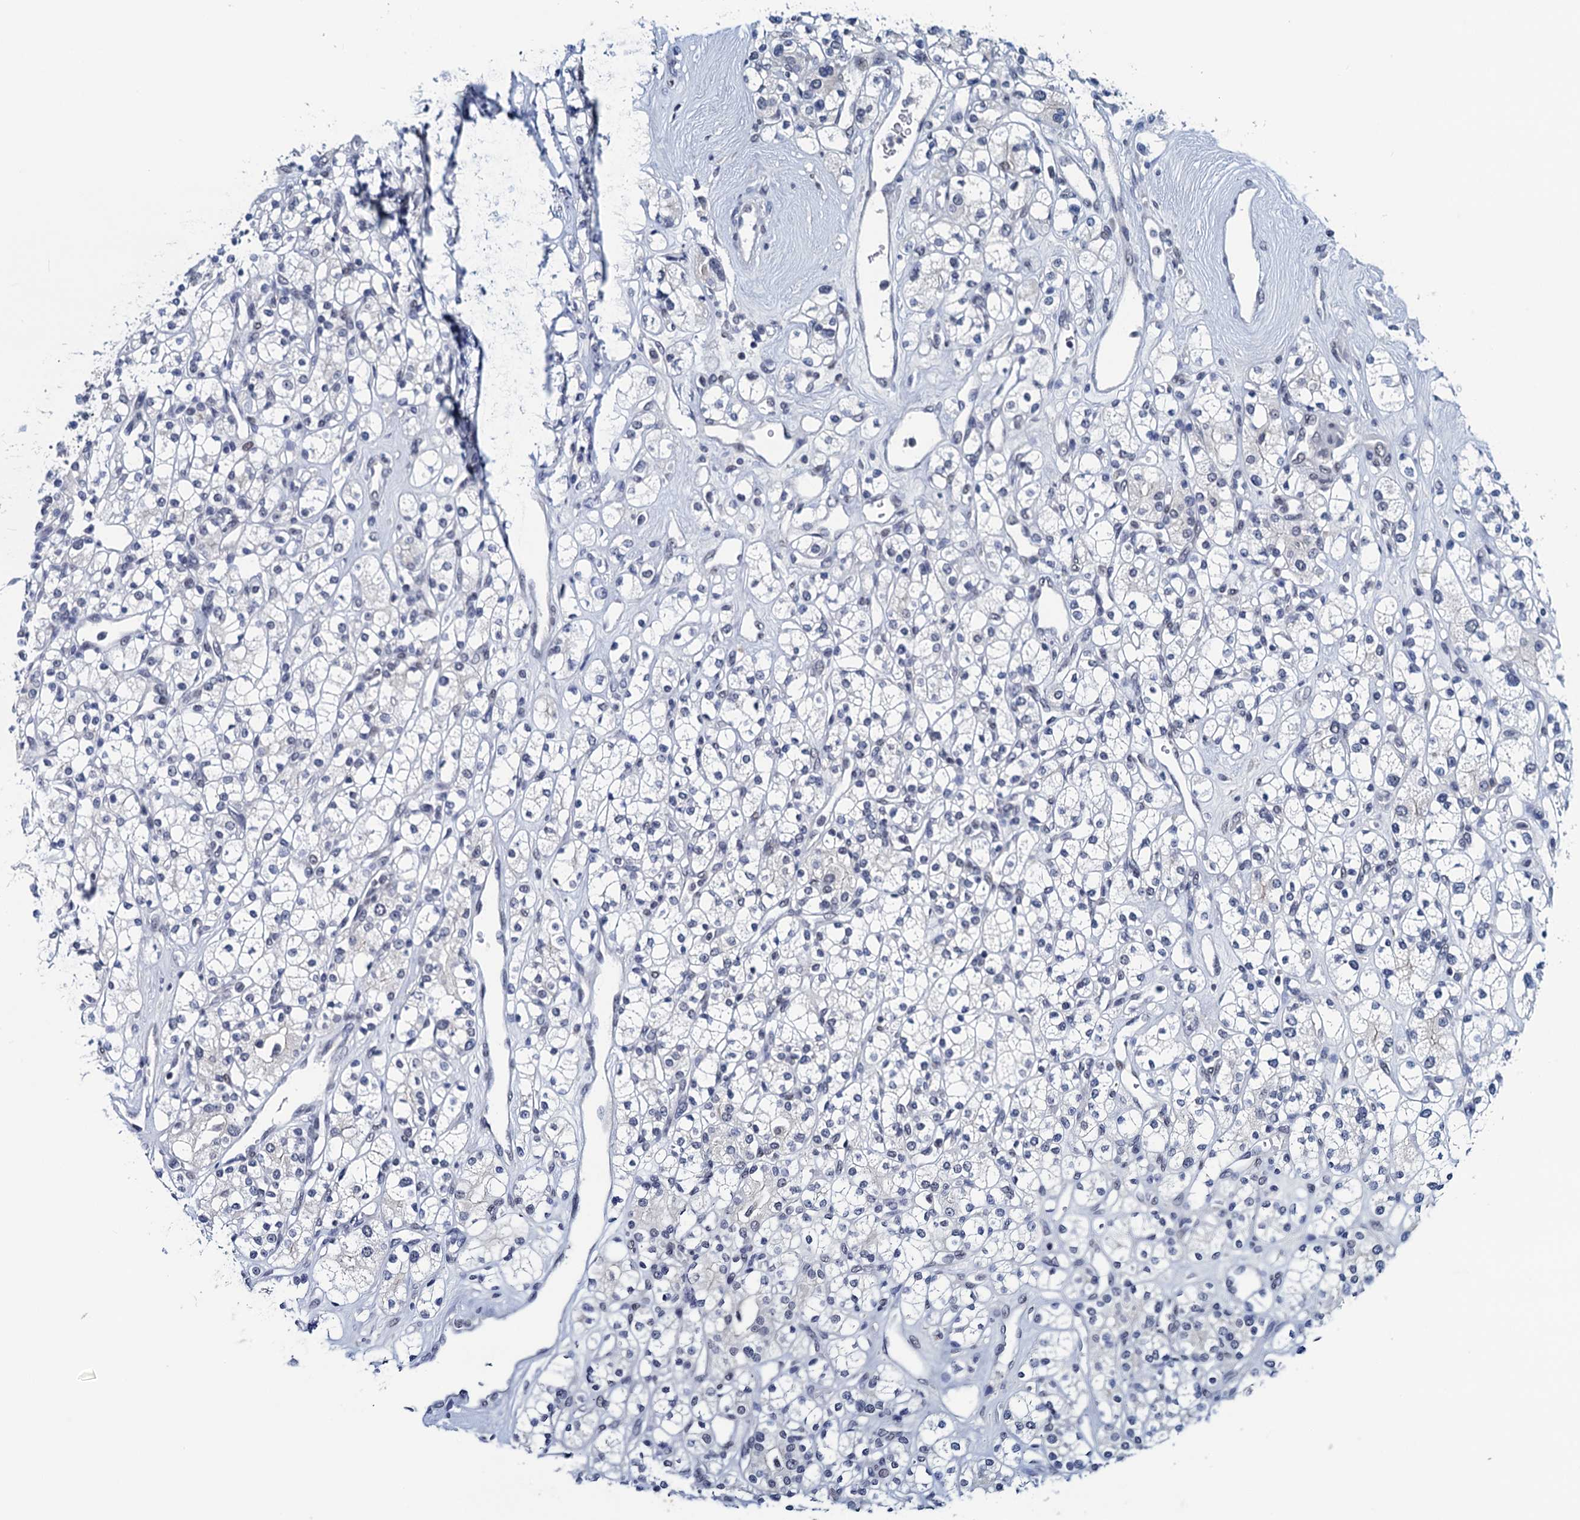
{"staining": {"intensity": "negative", "quantity": "none", "location": "none"}, "tissue": "renal cancer", "cell_type": "Tumor cells", "image_type": "cancer", "snomed": [{"axis": "morphology", "description": "Adenocarcinoma, NOS"}, {"axis": "topography", "description": "Kidney"}], "caption": "Immunohistochemistry photomicrograph of renal cancer (adenocarcinoma) stained for a protein (brown), which reveals no positivity in tumor cells.", "gene": "FNBP4", "patient": {"sex": "male", "age": 77}}